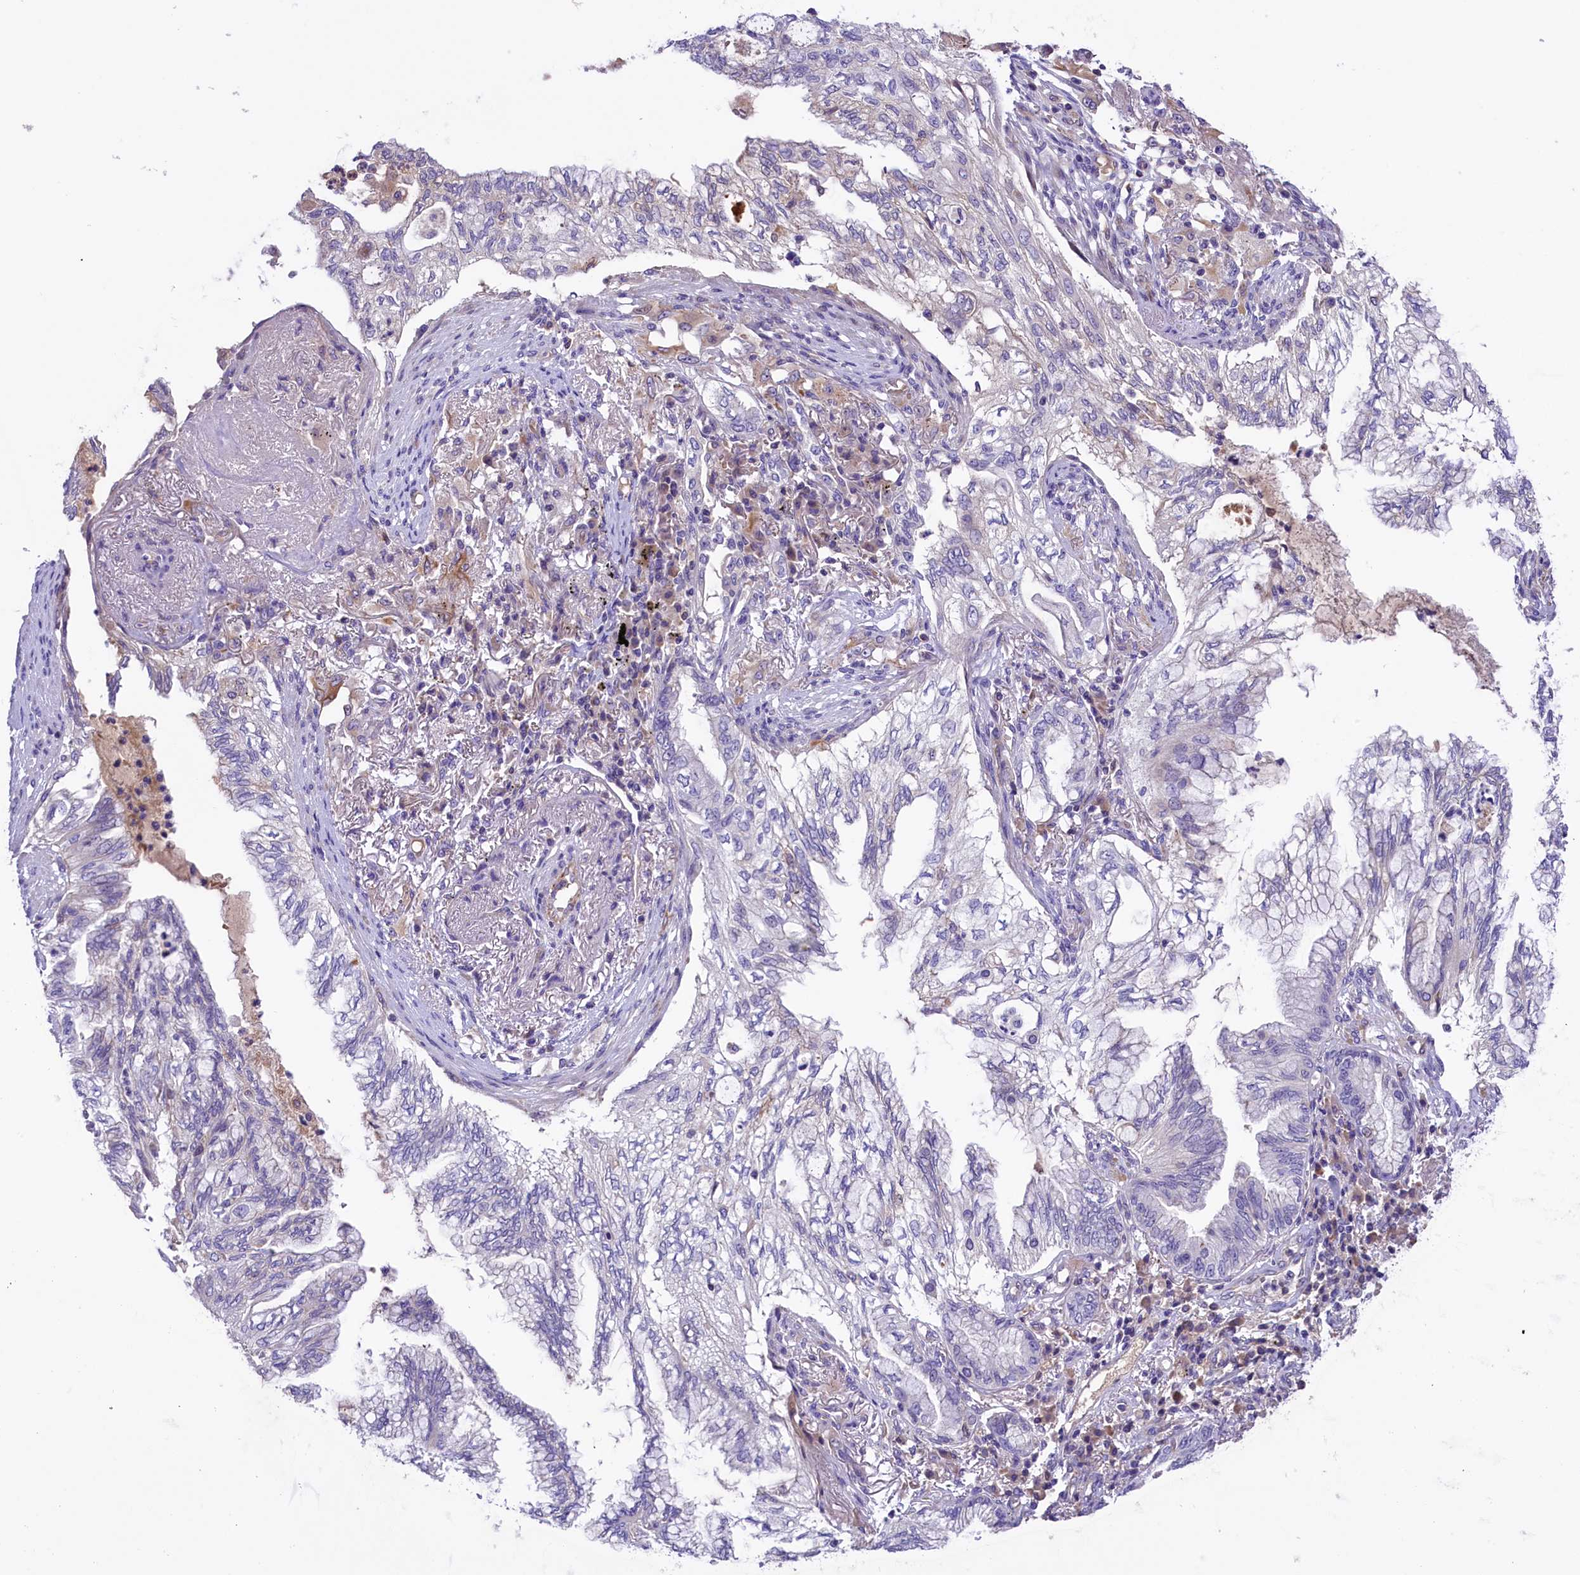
{"staining": {"intensity": "negative", "quantity": "none", "location": "none"}, "tissue": "lung cancer", "cell_type": "Tumor cells", "image_type": "cancer", "snomed": [{"axis": "morphology", "description": "Adenocarcinoma, NOS"}, {"axis": "topography", "description": "Lung"}], "caption": "Tumor cells are negative for brown protein staining in adenocarcinoma (lung). (DAB (3,3'-diaminobenzidine) immunohistochemistry (IHC) visualized using brightfield microscopy, high magnification).", "gene": "CCDC32", "patient": {"sex": "female", "age": 70}}